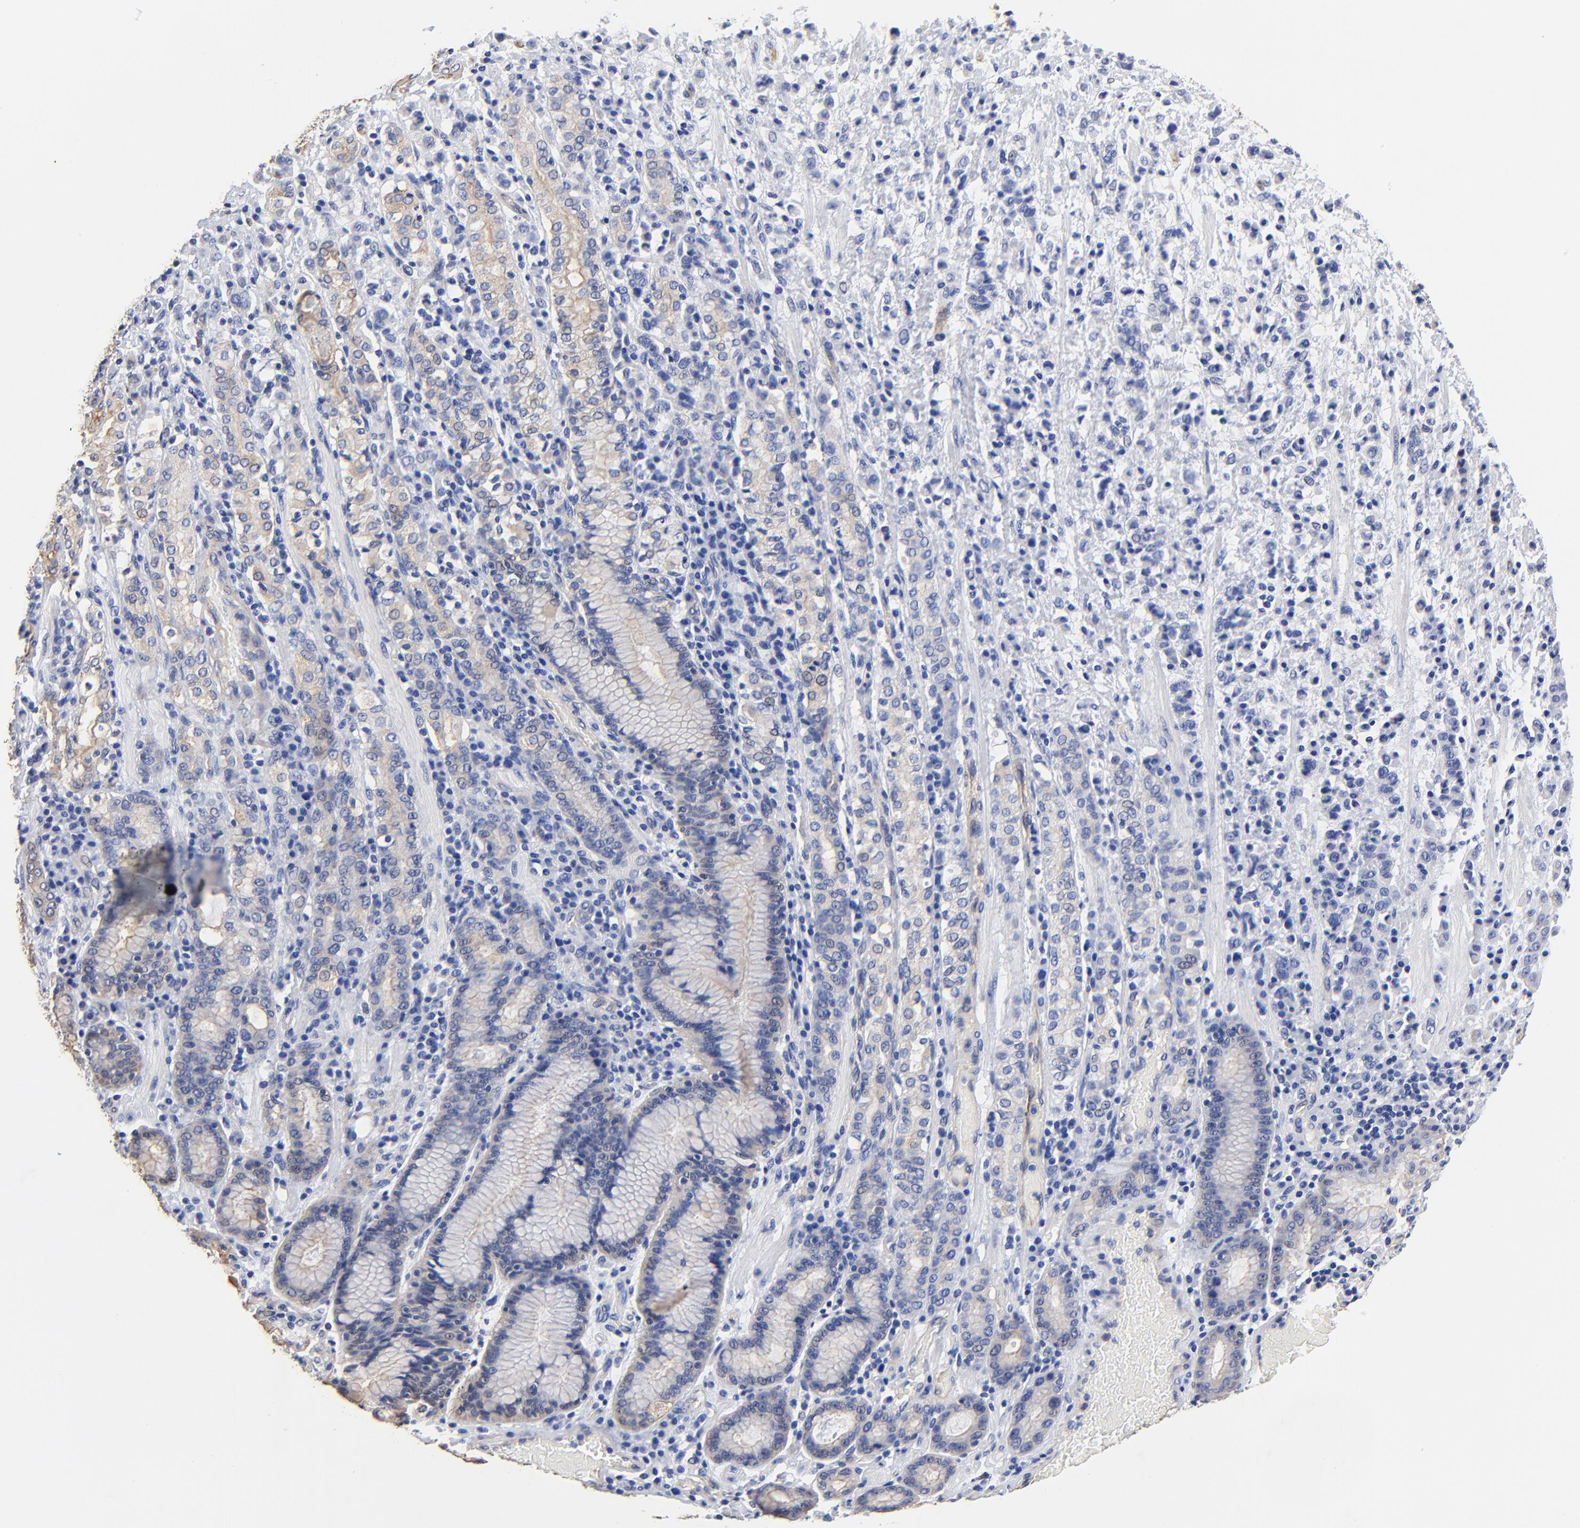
{"staining": {"intensity": "negative", "quantity": "none", "location": "none"}, "tissue": "stomach cancer", "cell_type": "Tumor cells", "image_type": "cancer", "snomed": [{"axis": "morphology", "description": "Adenocarcinoma, NOS"}, {"axis": "topography", "description": "Stomach, lower"}], "caption": "Adenocarcinoma (stomach) was stained to show a protein in brown. There is no significant expression in tumor cells.", "gene": "TAGLN2", "patient": {"sex": "male", "age": 88}}